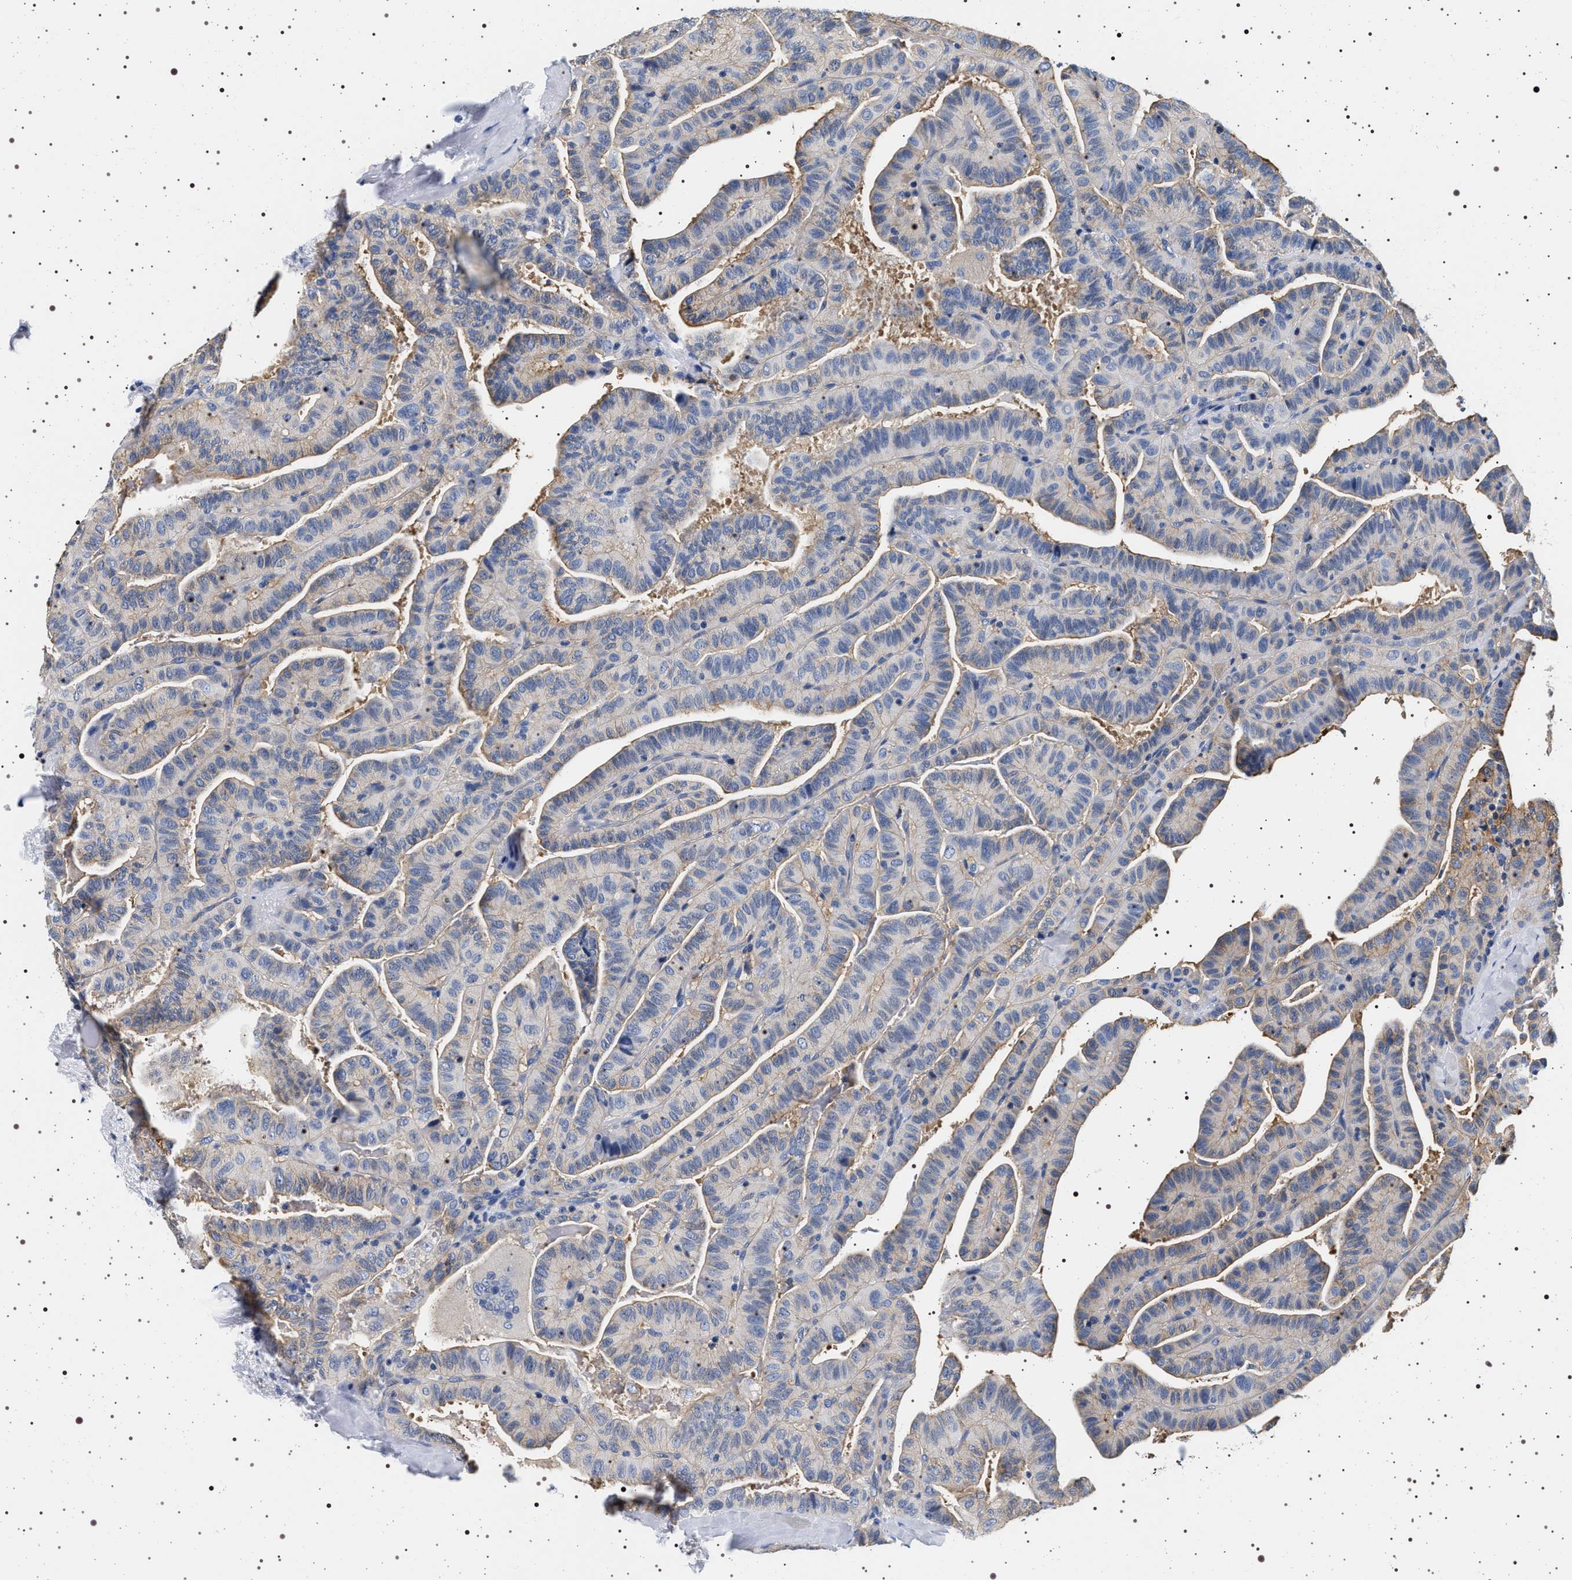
{"staining": {"intensity": "weak", "quantity": "<25%", "location": "cytoplasmic/membranous"}, "tissue": "thyroid cancer", "cell_type": "Tumor cells", "image_type": "cancer", "snomed": [{"axis": "morphology", "description": "Papillary adenocarcinoma, NOS"}, {"axis": "topography", "description": "Thyroid gland"}], "caption": "Tumor cells are negative for protein expression in human thyroid papillary adenocarcinoma.", "gene": "HSD17B1", "patient": {"sex": "male", "age": 77}}